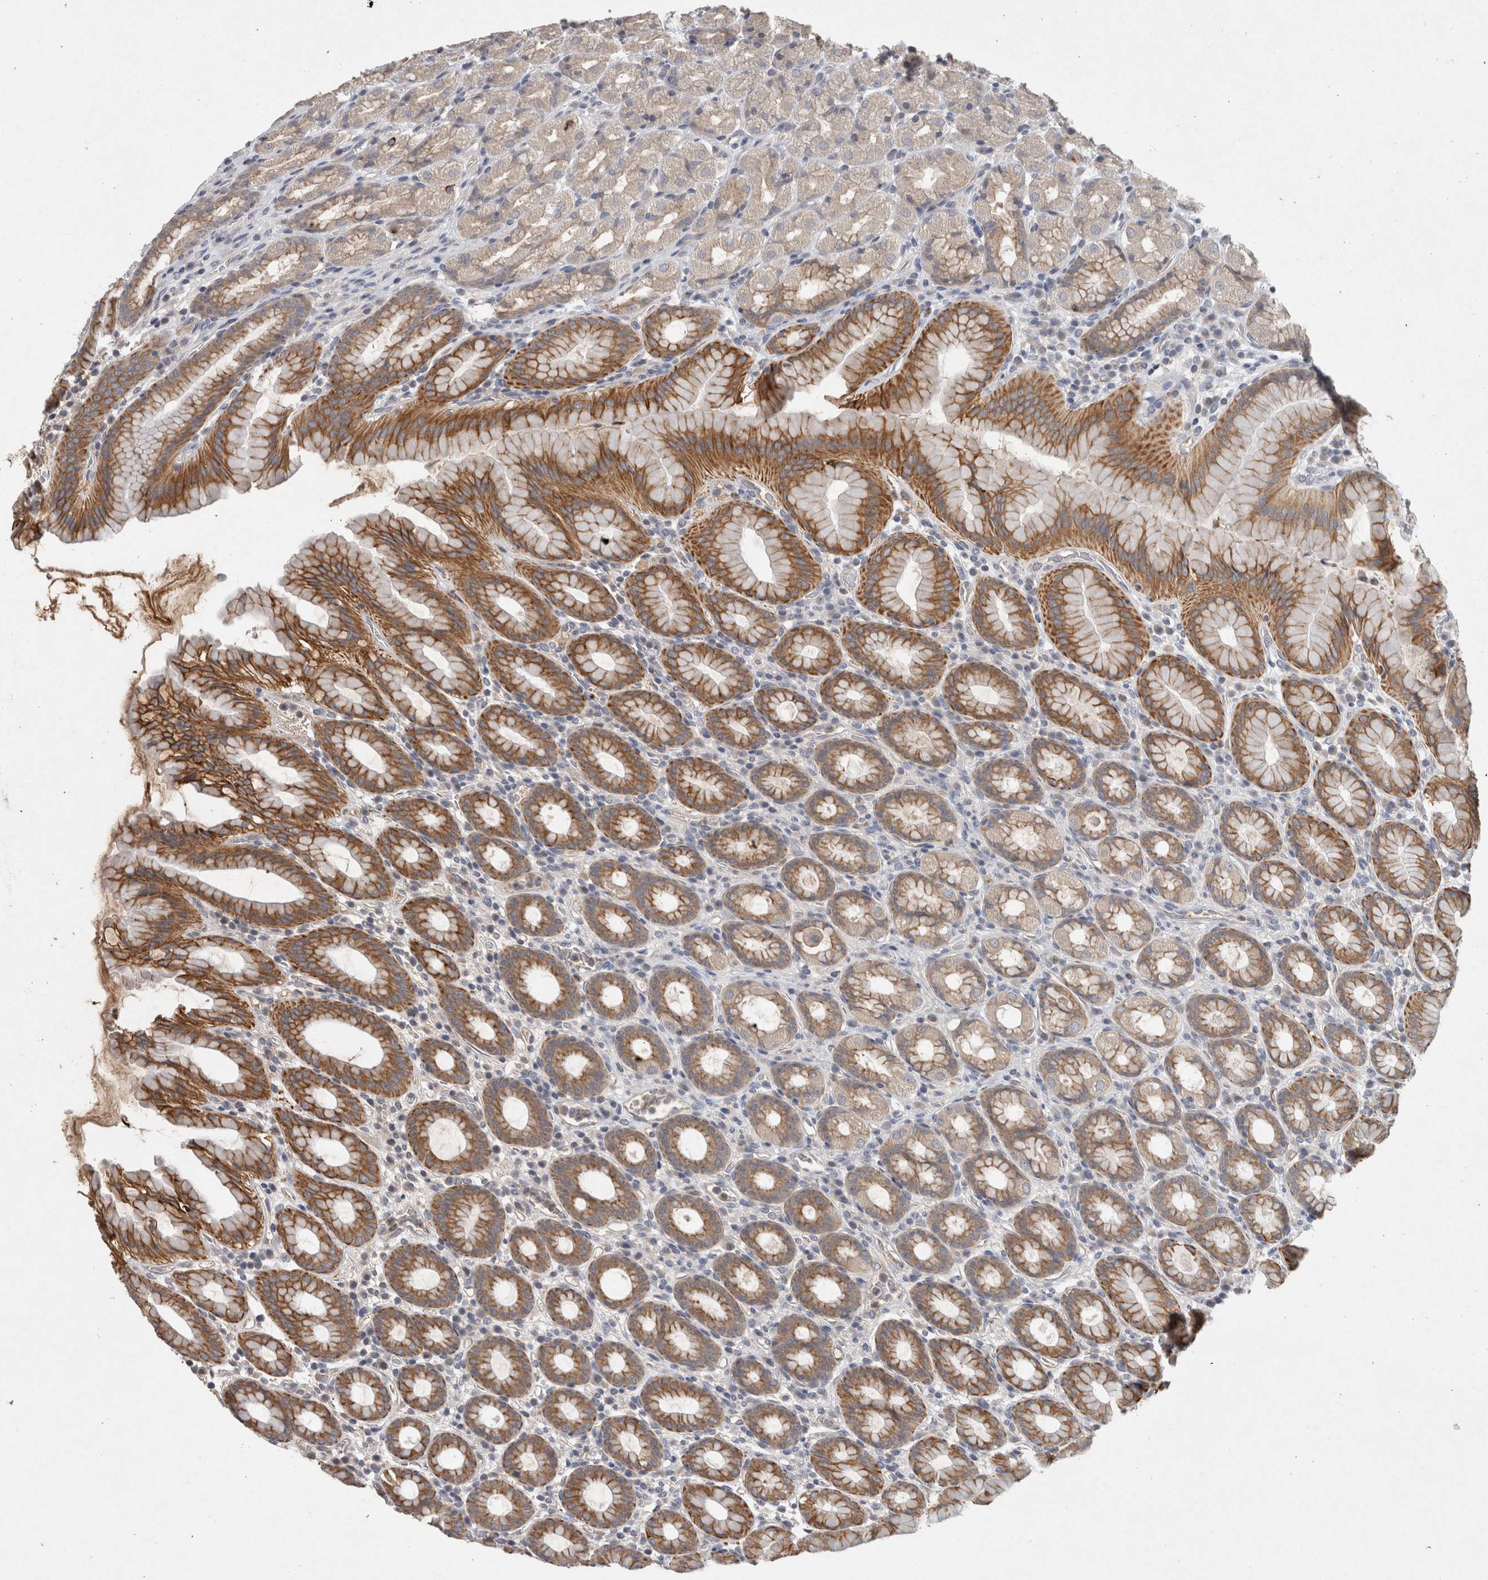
{"staining": {"intensity": "strong", "quantity": "25%-75%", "location": "cytoplasmic/membranous"}, "tissue": "stomach", "cell_type": "Glandular cells", "image_type": "normal", "snomed": [{"axis": "morphology", "description": "Normal tissue, NOS"}, {"axis": "topography", "description": "Stomach, upper"}], "caption": "Brown immunohistochemical staining in benign human stomach demonstrates strong cytoplasmic/membranous staining in about 25%-75% of glandular cells.", "gene": "HEXD", "patient": {"sex": "male", "age": 68}}